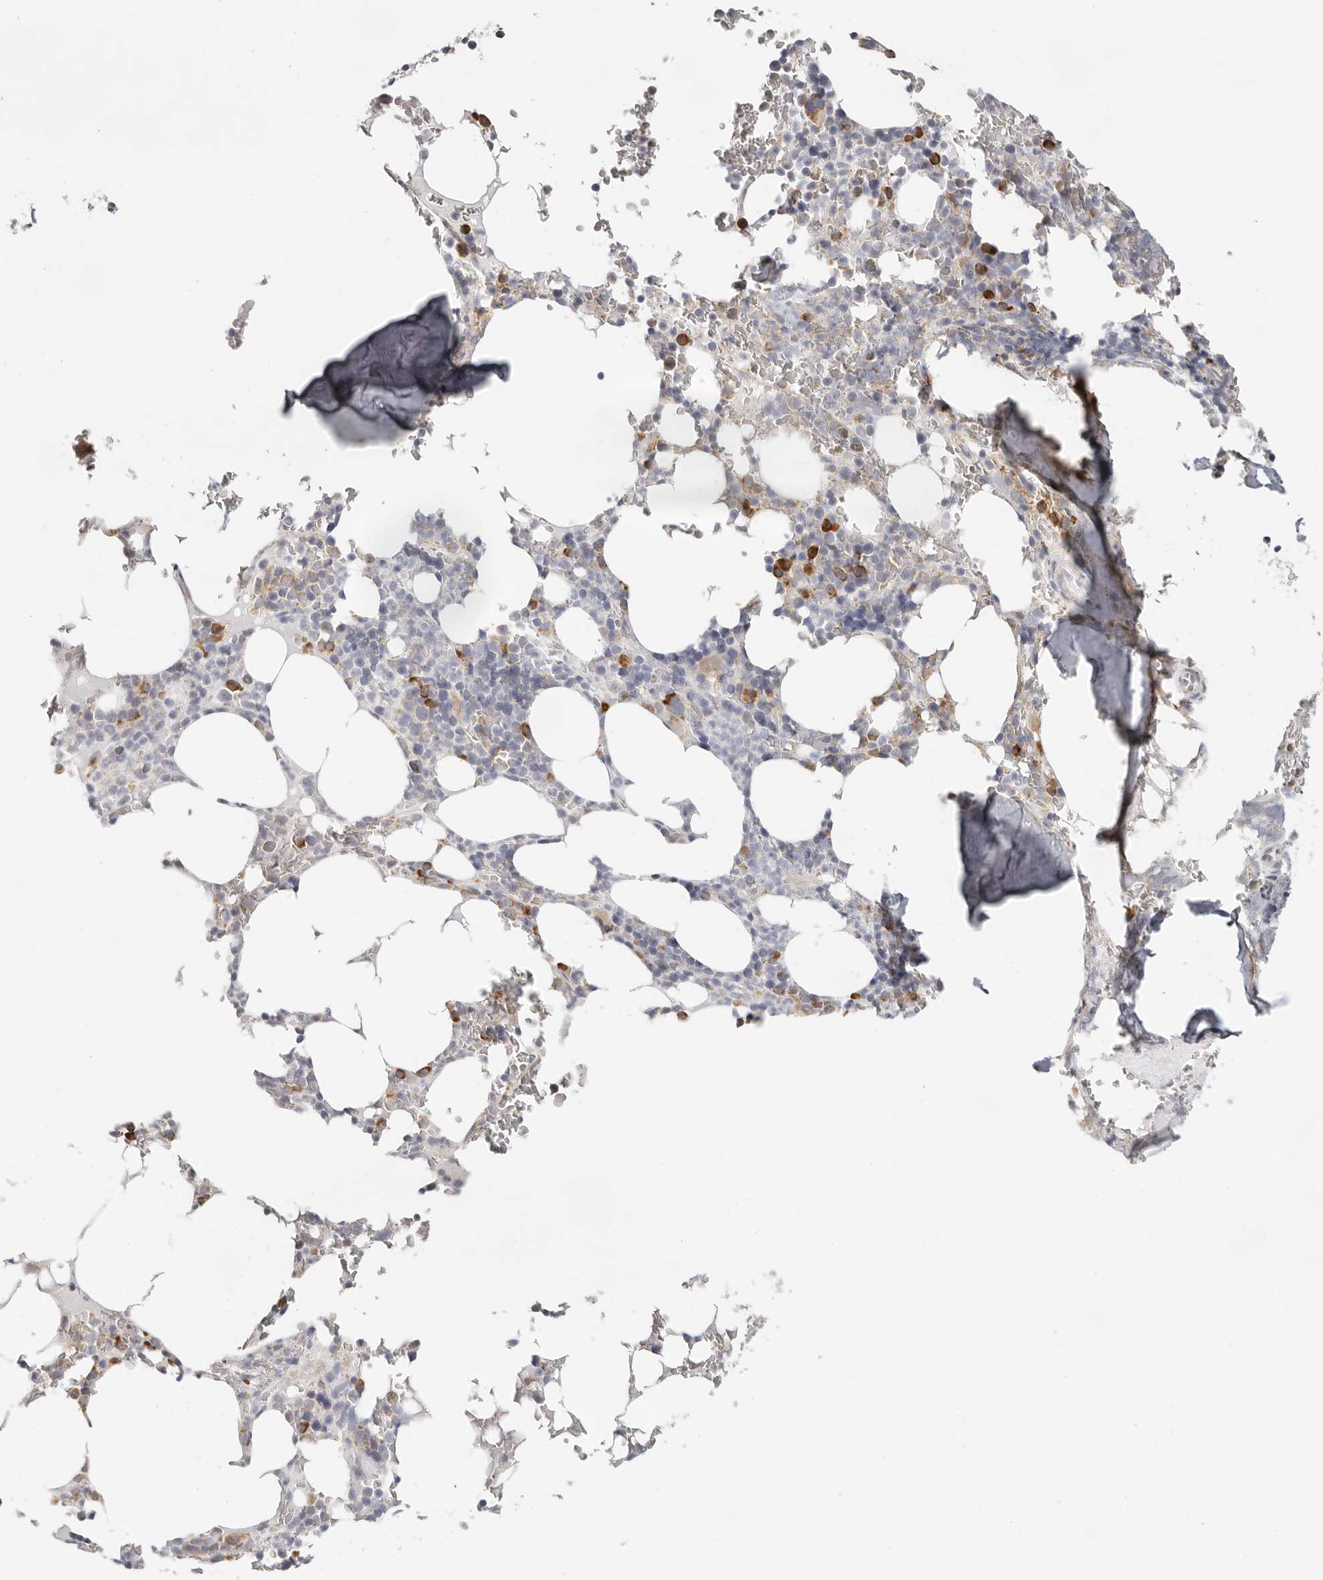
{"staining": {"intensity": "strong", "quantity": "<25%", "location": "cytoplasmic/membranous"}, "tissue": "bone marrow", "cell_type": "Hematopoietic cells", "image_type": "normal", "snomed": [{"axis": "morphology", "description": "Normal tissue, NOS"}, {"axis": "topography", "description": "Bone marrow"}], "caption": "Strong cytoplasmic/membranous expression is seen in about <25% of hematopoietic cells in unremarkable bone marrow. (brown staining indicates protein expression, while blue staining denotes nuclei).", "gene": "IL32", "patient": {"sex": "male", "age": 58}}